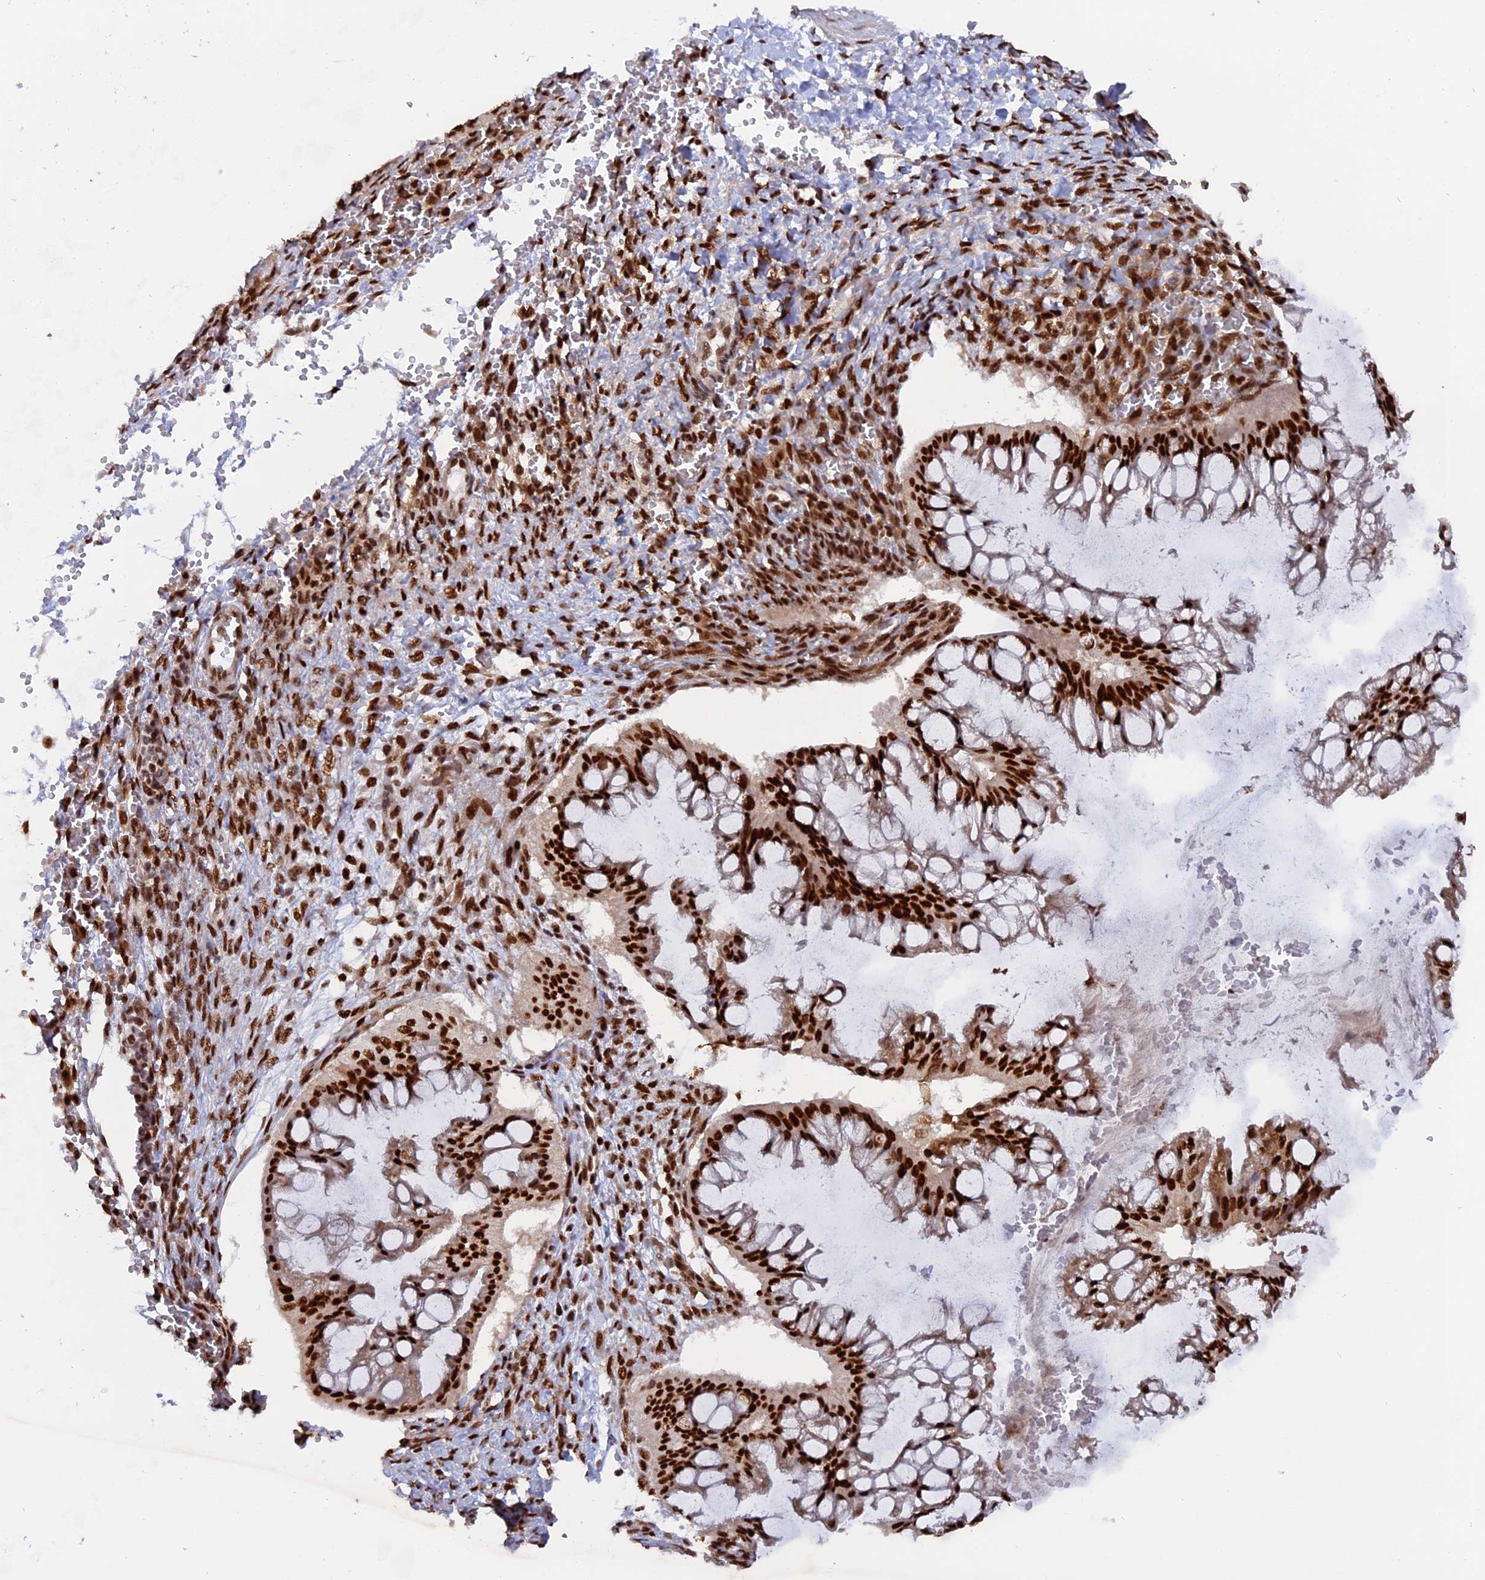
{"staining": {"intensity": "strong", "quantity": ">75%", "location": "nuclear"}, "tissue": "ovarian cancer", "cell_type": "Tumor cells", "image_type": "cancer", "snomed": [{"axis": "morphology", "description": "Cystadenocarcinoma, mucinous, NOS"}, {"axis": "topography", "description": "Ovary"}], "caption": "Ovarian cancer stained for a protein demonstrates strong nuclear positivity in tumor cells. Using DAB (3,3'-diaminobenzidine) (brown) and hematoxylin (blue) stains, captured at high magnification using brightfield microscopy.", "gene": "RAMAC", "patient": {"sex": "female", "age": 73}}